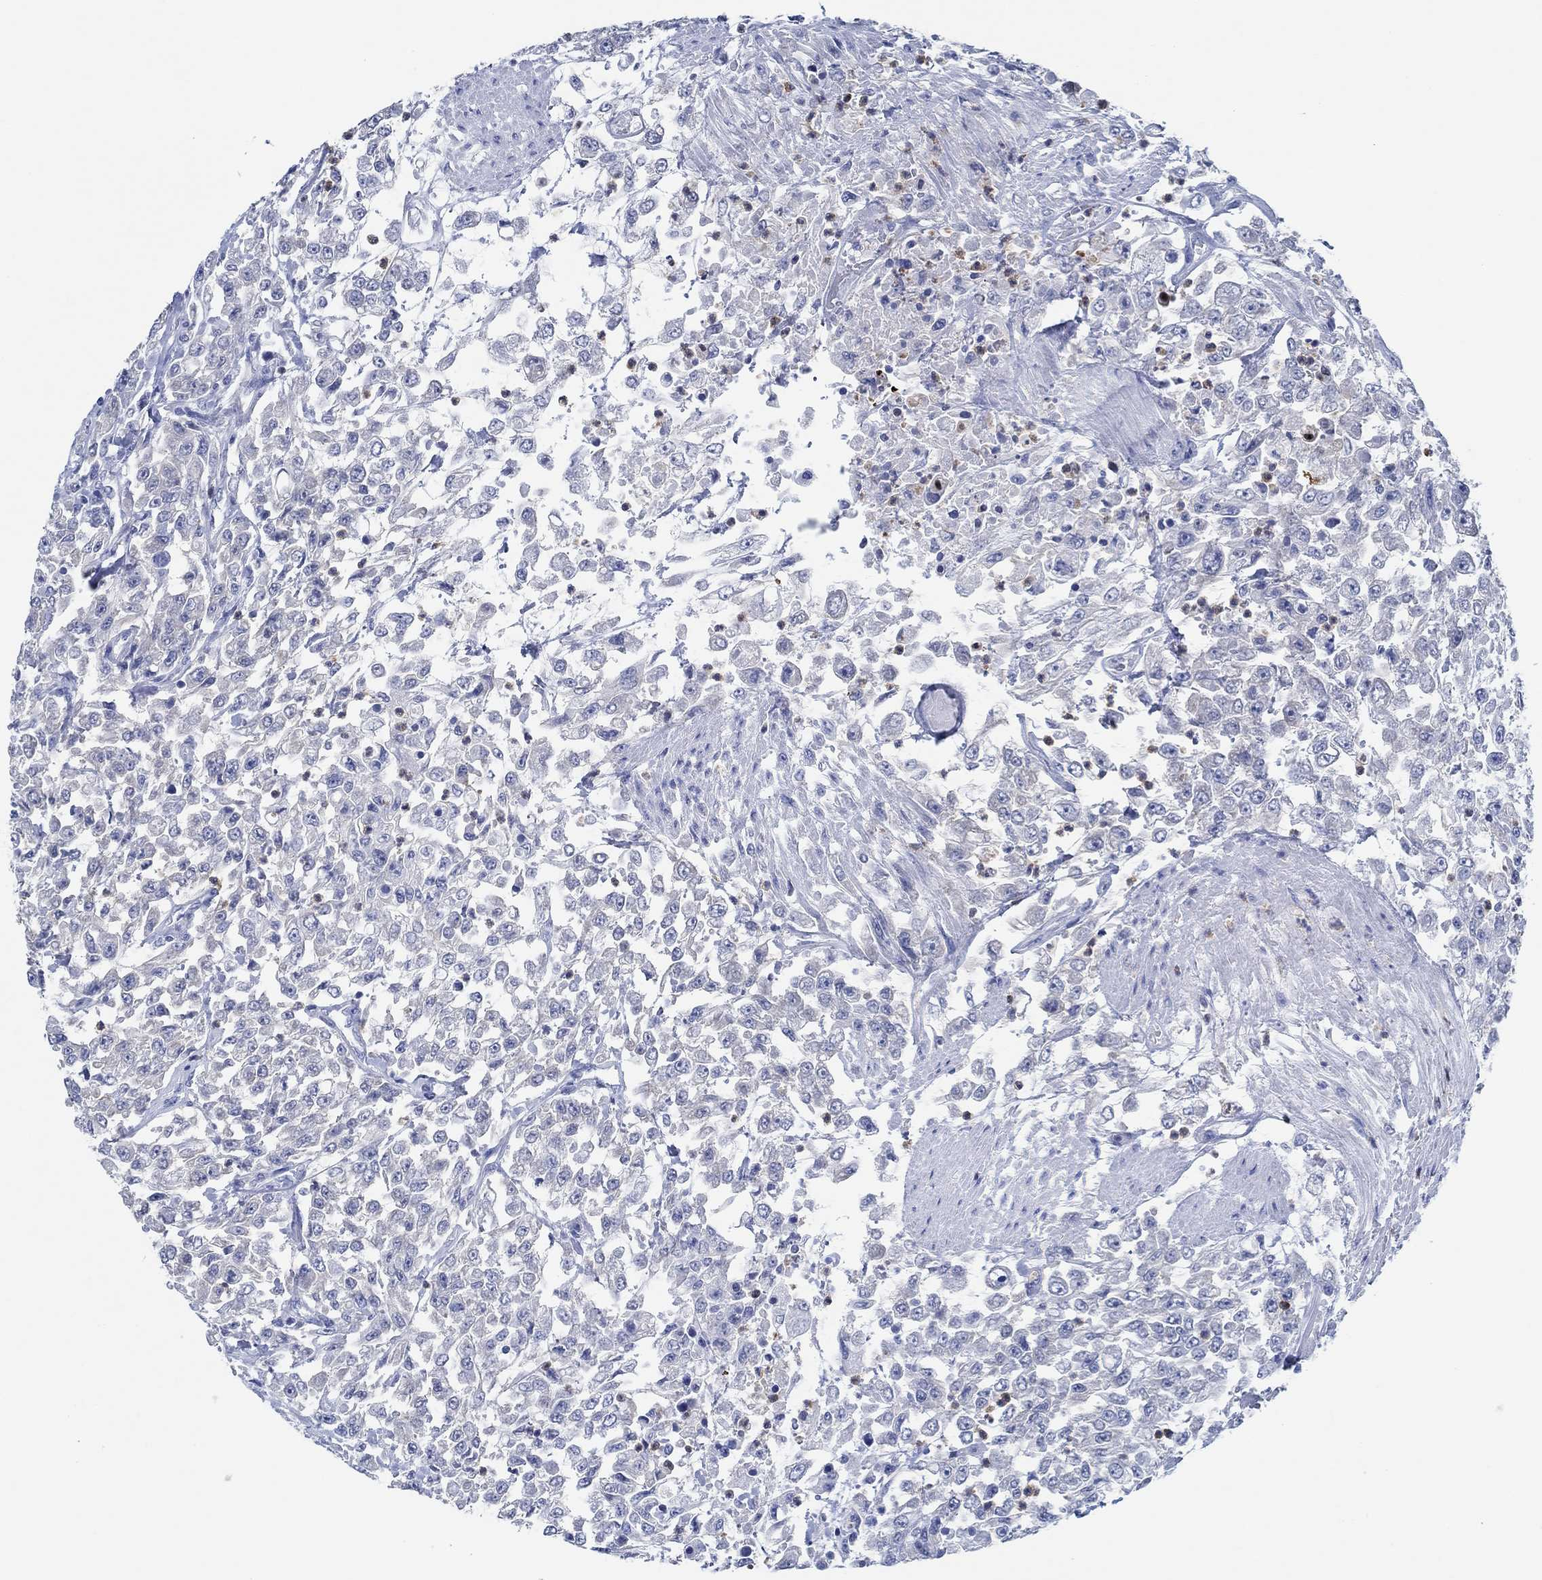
{"staining": {"intensity": "negative", "quantity": "none", "location": "none"}, "tissue": "urothelial cancer", "cell_type": "Tumor cells", "image_type": "cancer", "snomed": [{"axis": "morphology", "description": "Urothelial carcinoma, High grade"}, {"axis": "topography", "description": "Urinary bladder"}], "caption": "Protein analysis of urothelial carcinoma (high-grade) demonstrates no significant positivity in tumor cells.", "gene": "ZNF671", "patient": {"sex": "male", "age": 46}}